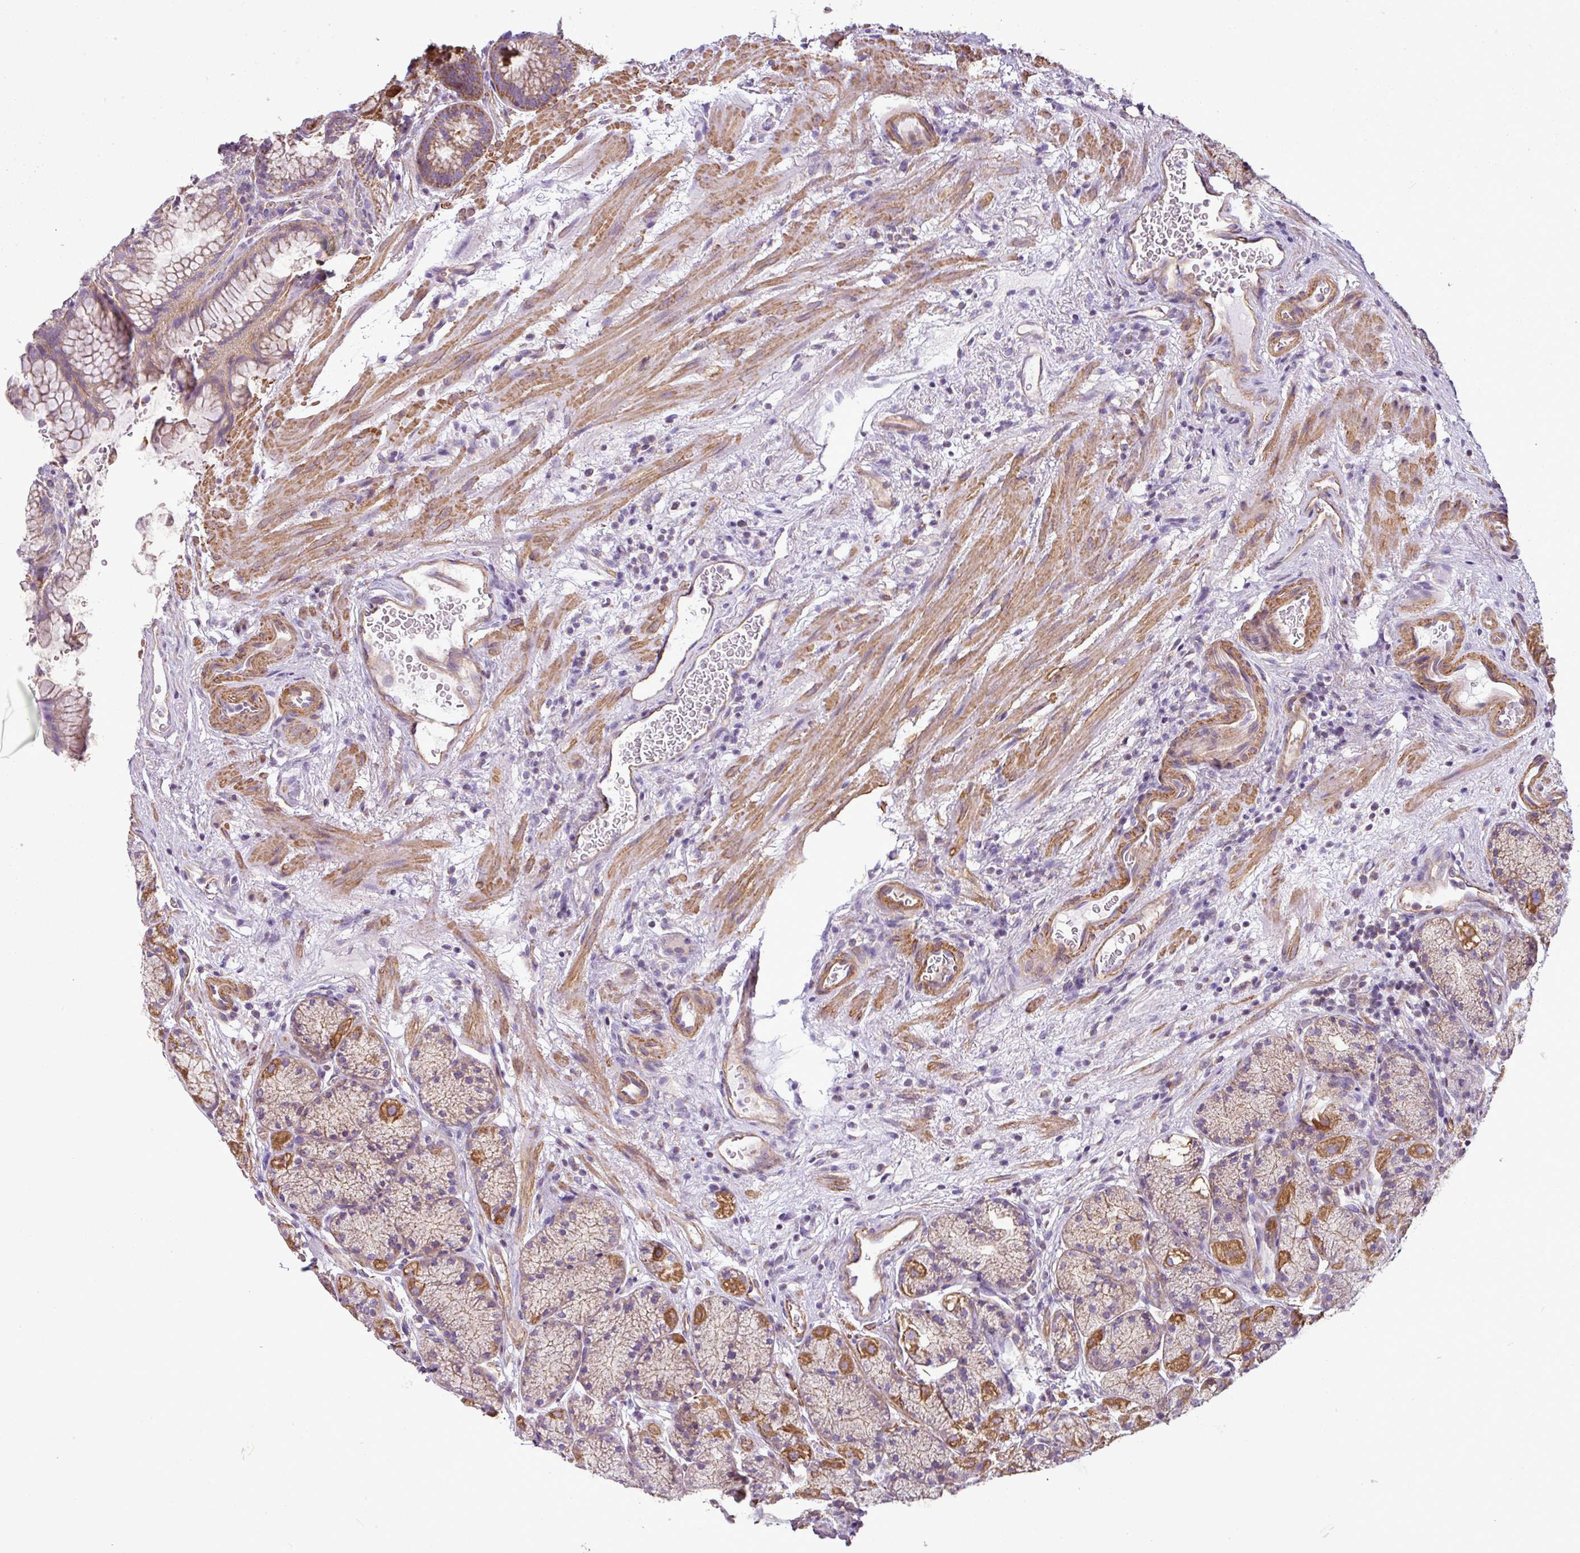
{"staining": {"intensity": "strong", "quantity": "25%-75%", "location": "cytoplasmic/membranous"}, "tissue": "stomach", "cell_type": "Glandular cells", "image_type": "normal", "snomed": [{"axis": "morphology", "description": "Normal tissue, NOS"}, {"axis": "topography", "description": "Stomach"}], "caption": "Stomach stained for a protein exhibits strong cytoplasmic/membranous positivity in glandular cells. The staining was performed using DAB, with brown indicating positive protein expression. Nuclei are stained blue with hematoxylin.", "gene": "BTN2A2", "patient": {"sex": "male", "age": 63}}